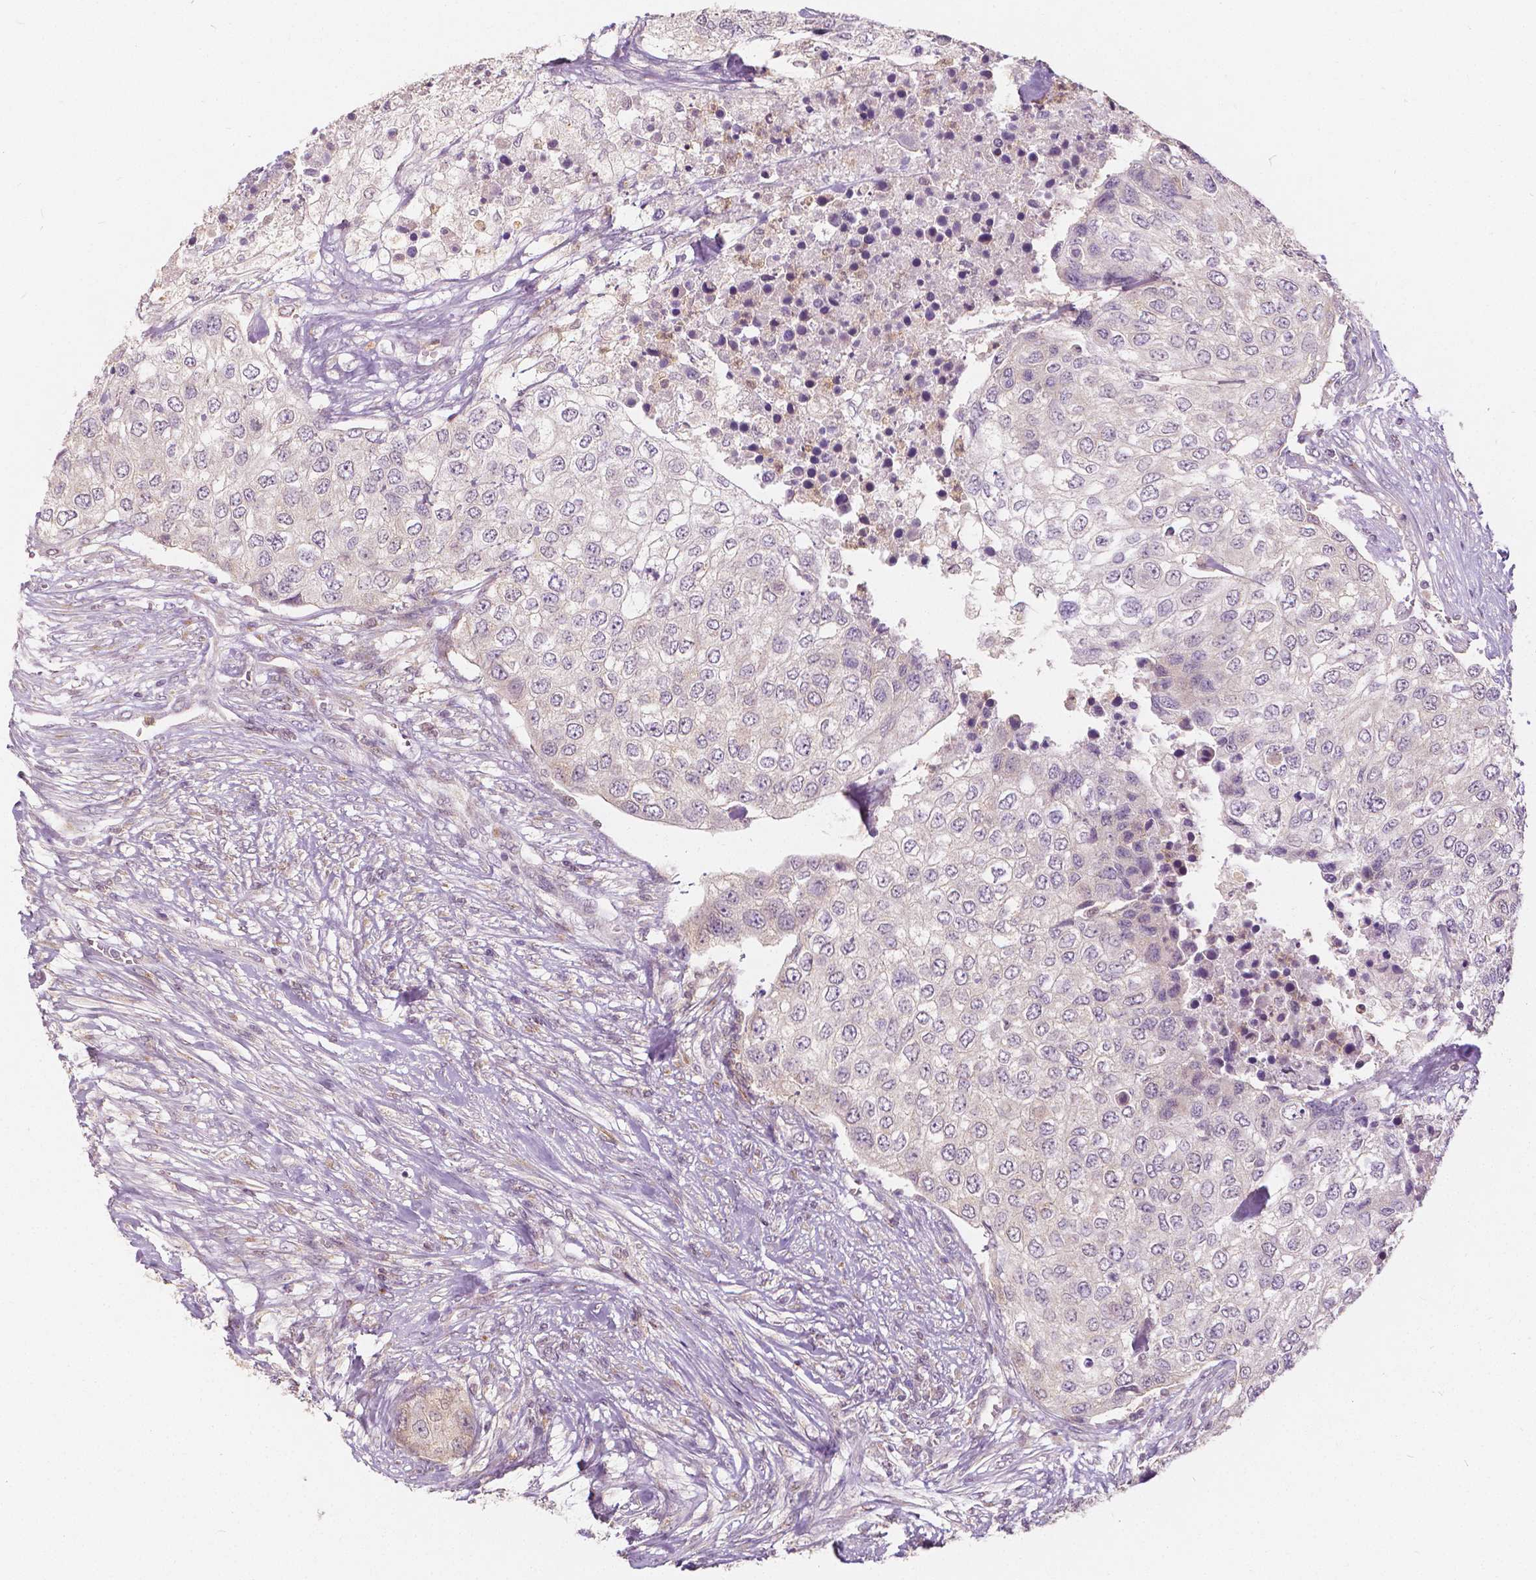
{"staining": {"intensity": "negative", "quantity": "none", "location": "none"}, "tissue": "urothelial cancer", "cell_type": "Tumor cells", "image_type": "cancer", "snomed": [{"axis": "morphology", "description": "Urothelial carcinoma, High grade"}, {"axis": "topography", "description": "Urinary bladder"}], "caption": "Immunohistochemical staining of urothelial carcinoma (high-grade) shows no significant staining in tumor cells. (Immunohistochemistry (ihc), brightfield microscopy, high magnification).", "gene": "NAPRT", "patient": {"sex": "female", "age": 78}}